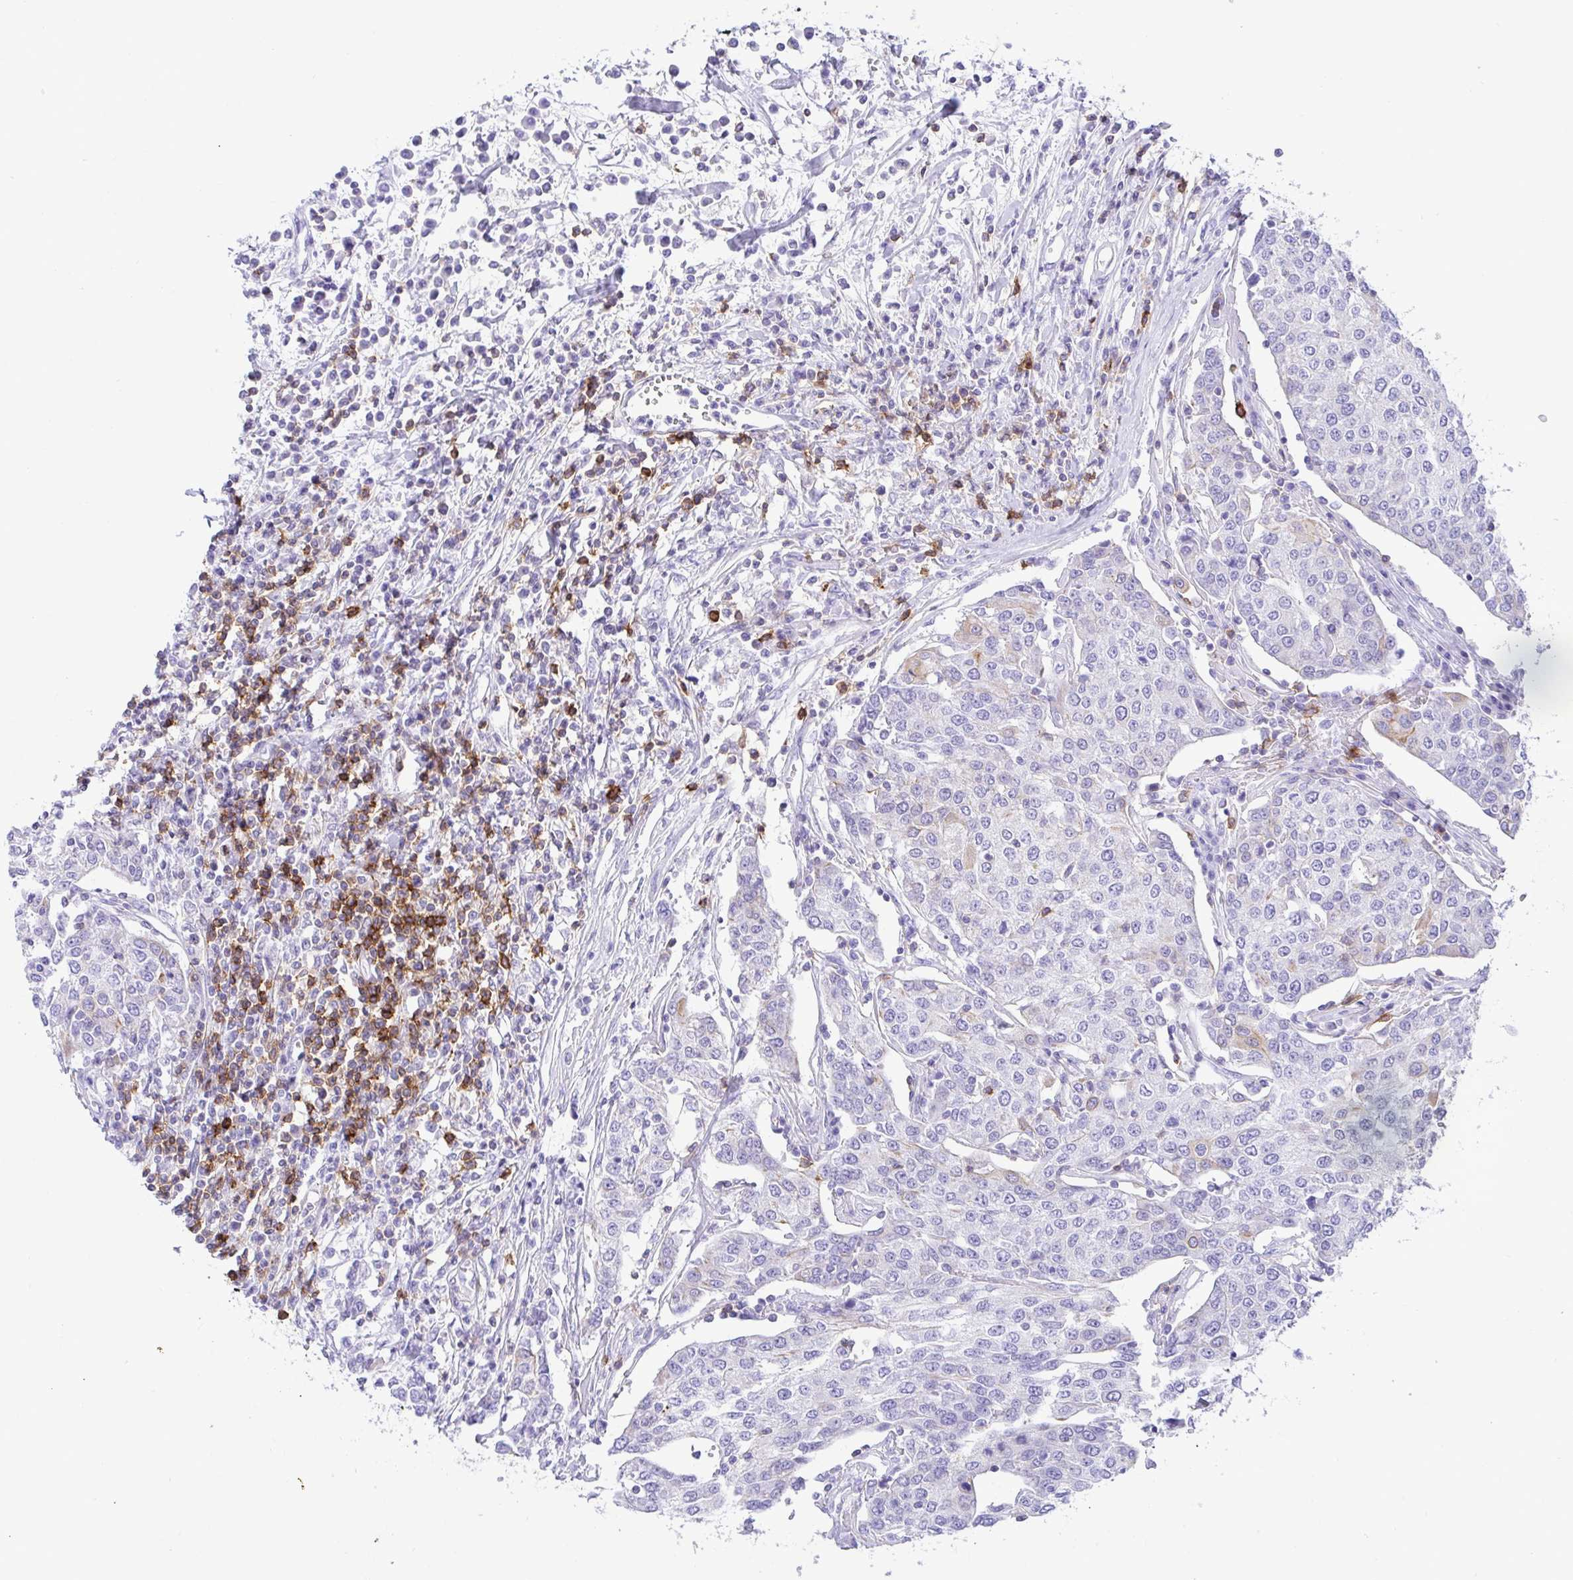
{"staining": {"intensity": "negative", "quantity": "none", "location": "none"}, "tissue": "urothelial cancer", "cell_type": "Tumor cells", "image_type": "cancer", "snomed": [{"axis": "morphology", "description": "Urothelial carcinoma, High grade"}, {"axis": "topography", "description": "Urinary bladder"}], "caption": "Urothelial cancer was stained to show a protein in brown. There is no significant expression in tumor cells.", "gene": "CD5", "patient": {"sex": "female", "age": 85}}